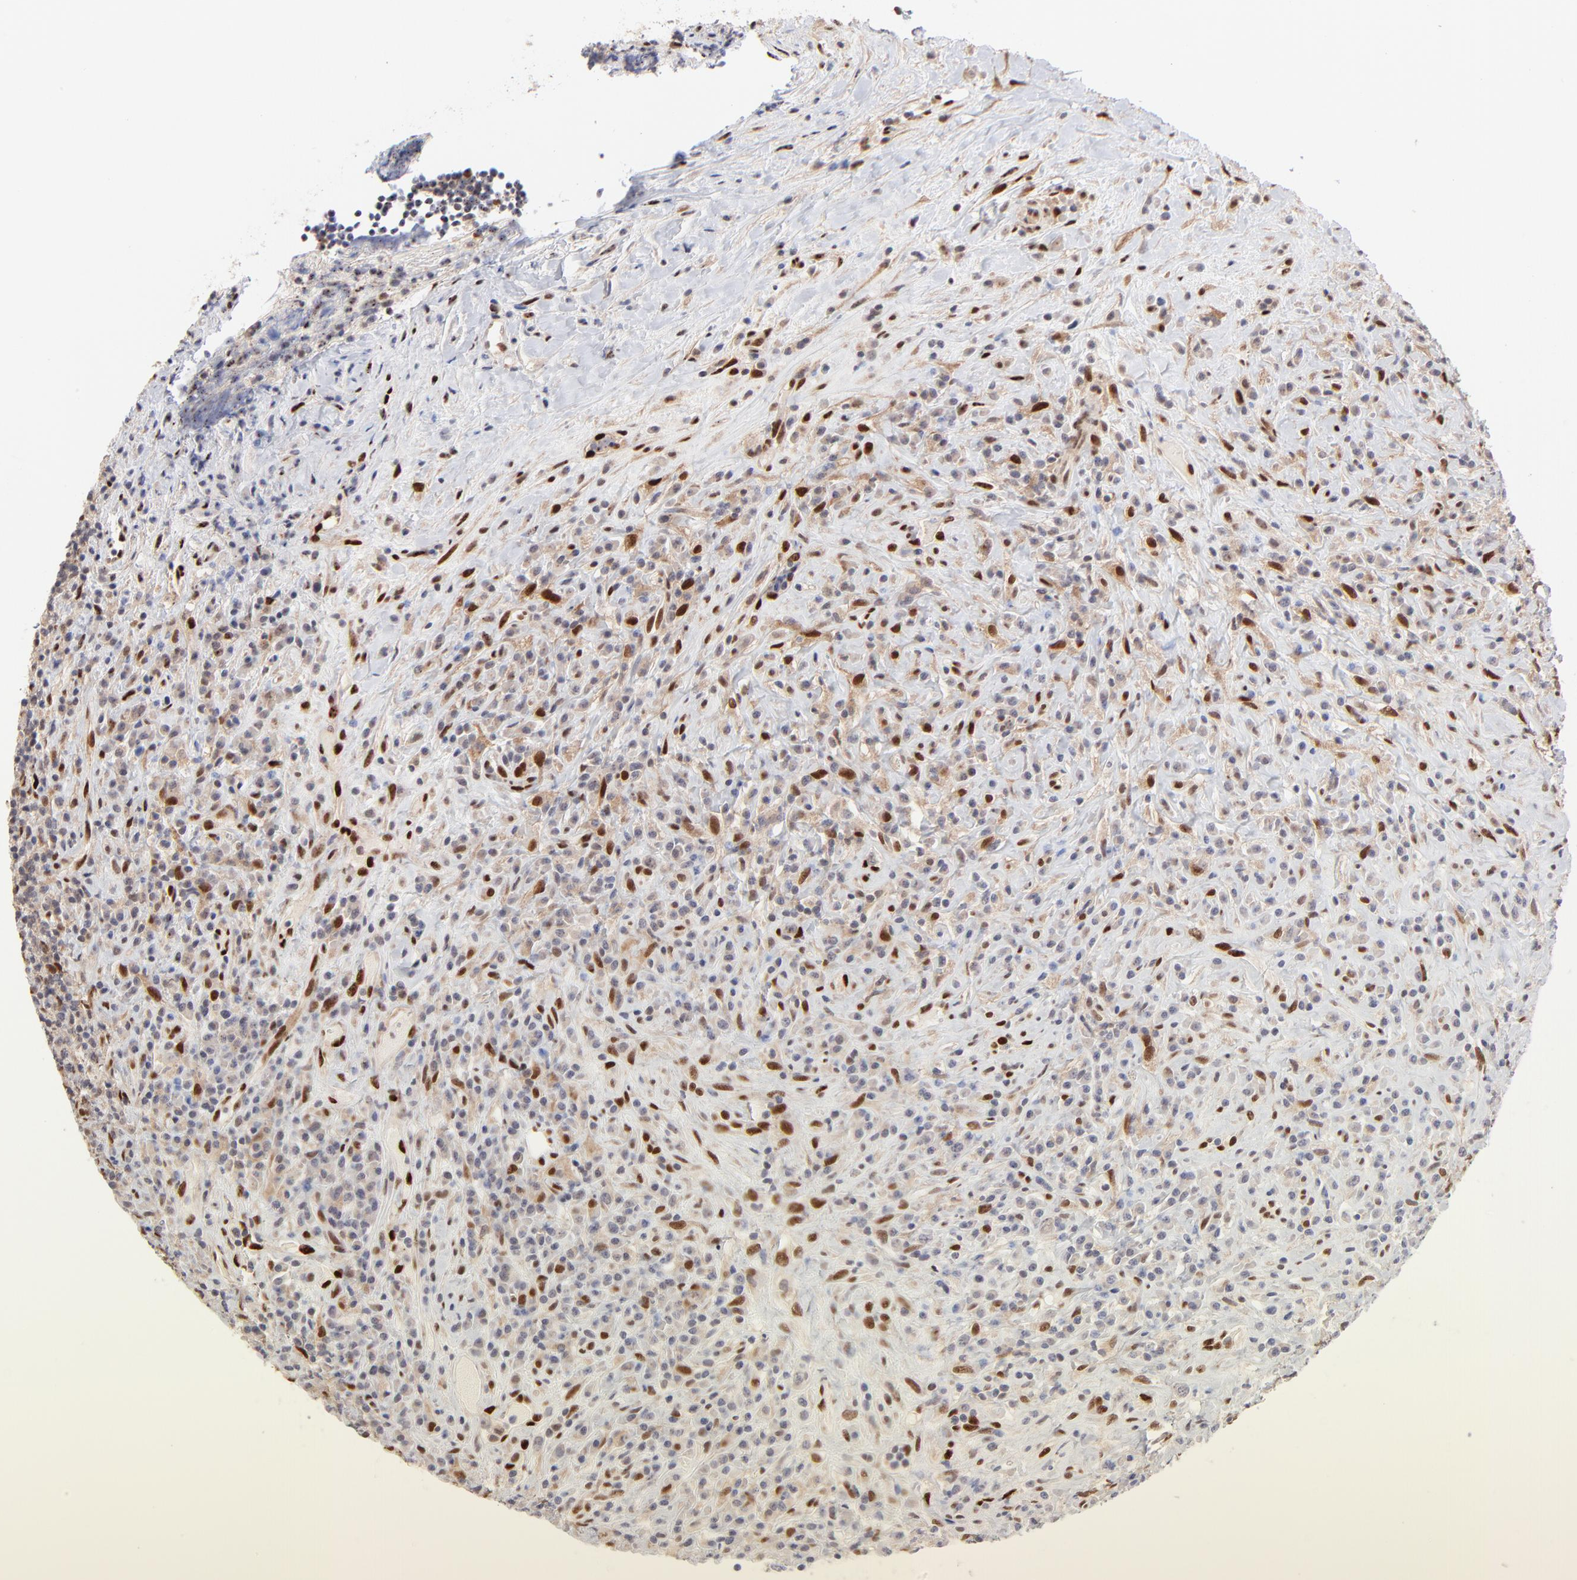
{"staining": {"intensity": "strong", "quantity": "25%-75%", "location": "nuclear"}, "tissue": "lymphoma", "cell_type": "Tumor cells", "image_type": "cancer", "snomed": [{"axis": "morphology", "description": "Hodgkin's disease, NOS"}, {"axis": "topography", "description": "Lymph node"}], "caption": "A brown stain highlights strong nuclear staining of a protein in Hodgkin's disease tumor cells.", "gene": "STAT3", "patient": {"sex": "female", "age": 25}}